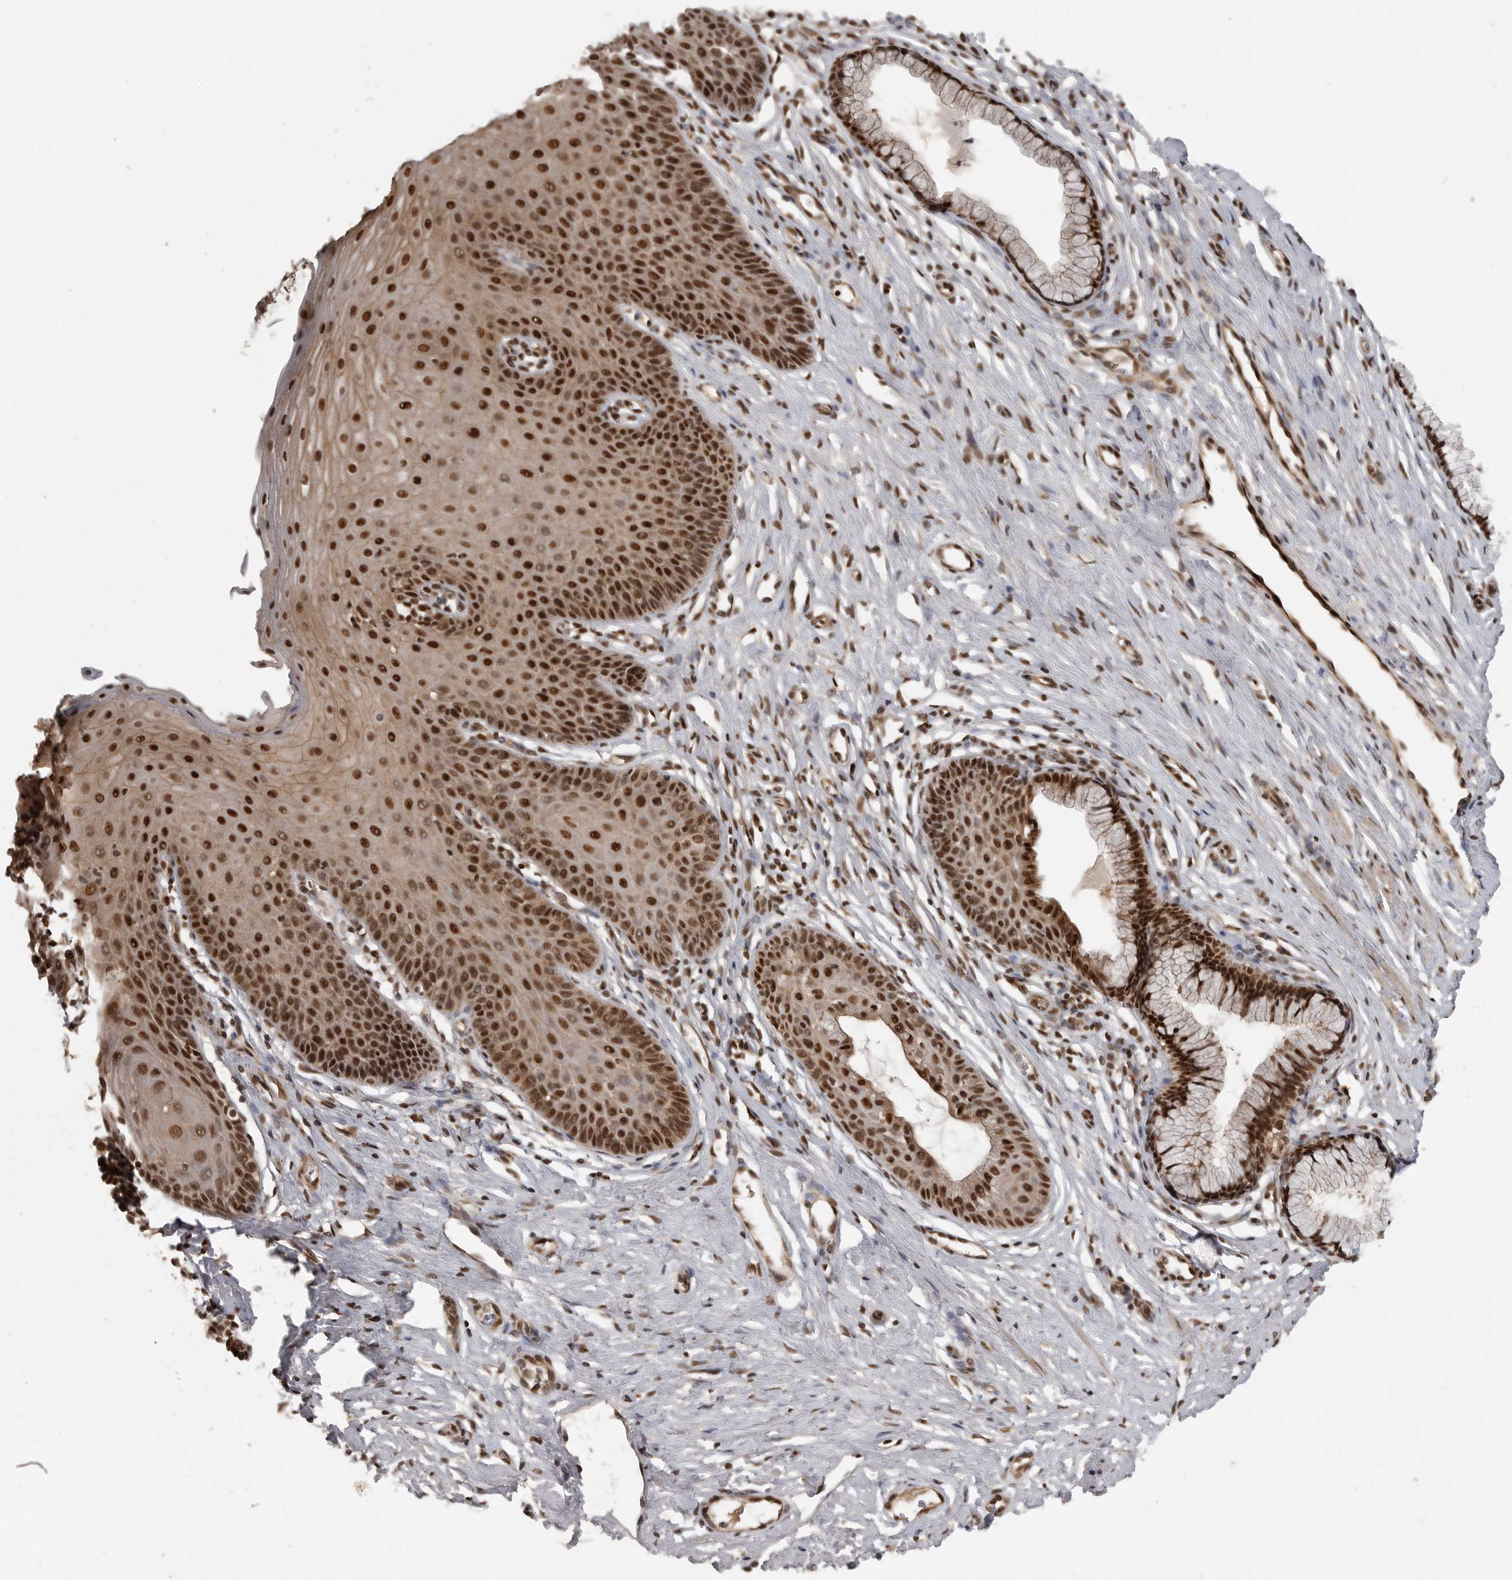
{"staining": {"intensity": "strong", "quantity": ">75%", "location": "nuclear"}, "tissue": "cervix", "cell_type": "Glandular cells", "image_type": "normal", "snomed": [{"axis": "morphology", "description": "Normal tissue, NOS"}, {"axis": "topography", "description": "Cervix"}], "caption": "High-magnification brightfield microscopy of unremarkable cervix stained with DAB (3,3'-diaminobenzidine) (brown) and counterstained with hematoxylin (blue). glandular cells exhibit strong nuclear staining is present in about>75% of cells.", "gene": "CBLL1", "patient": {"sex": "female", "age": 36}}